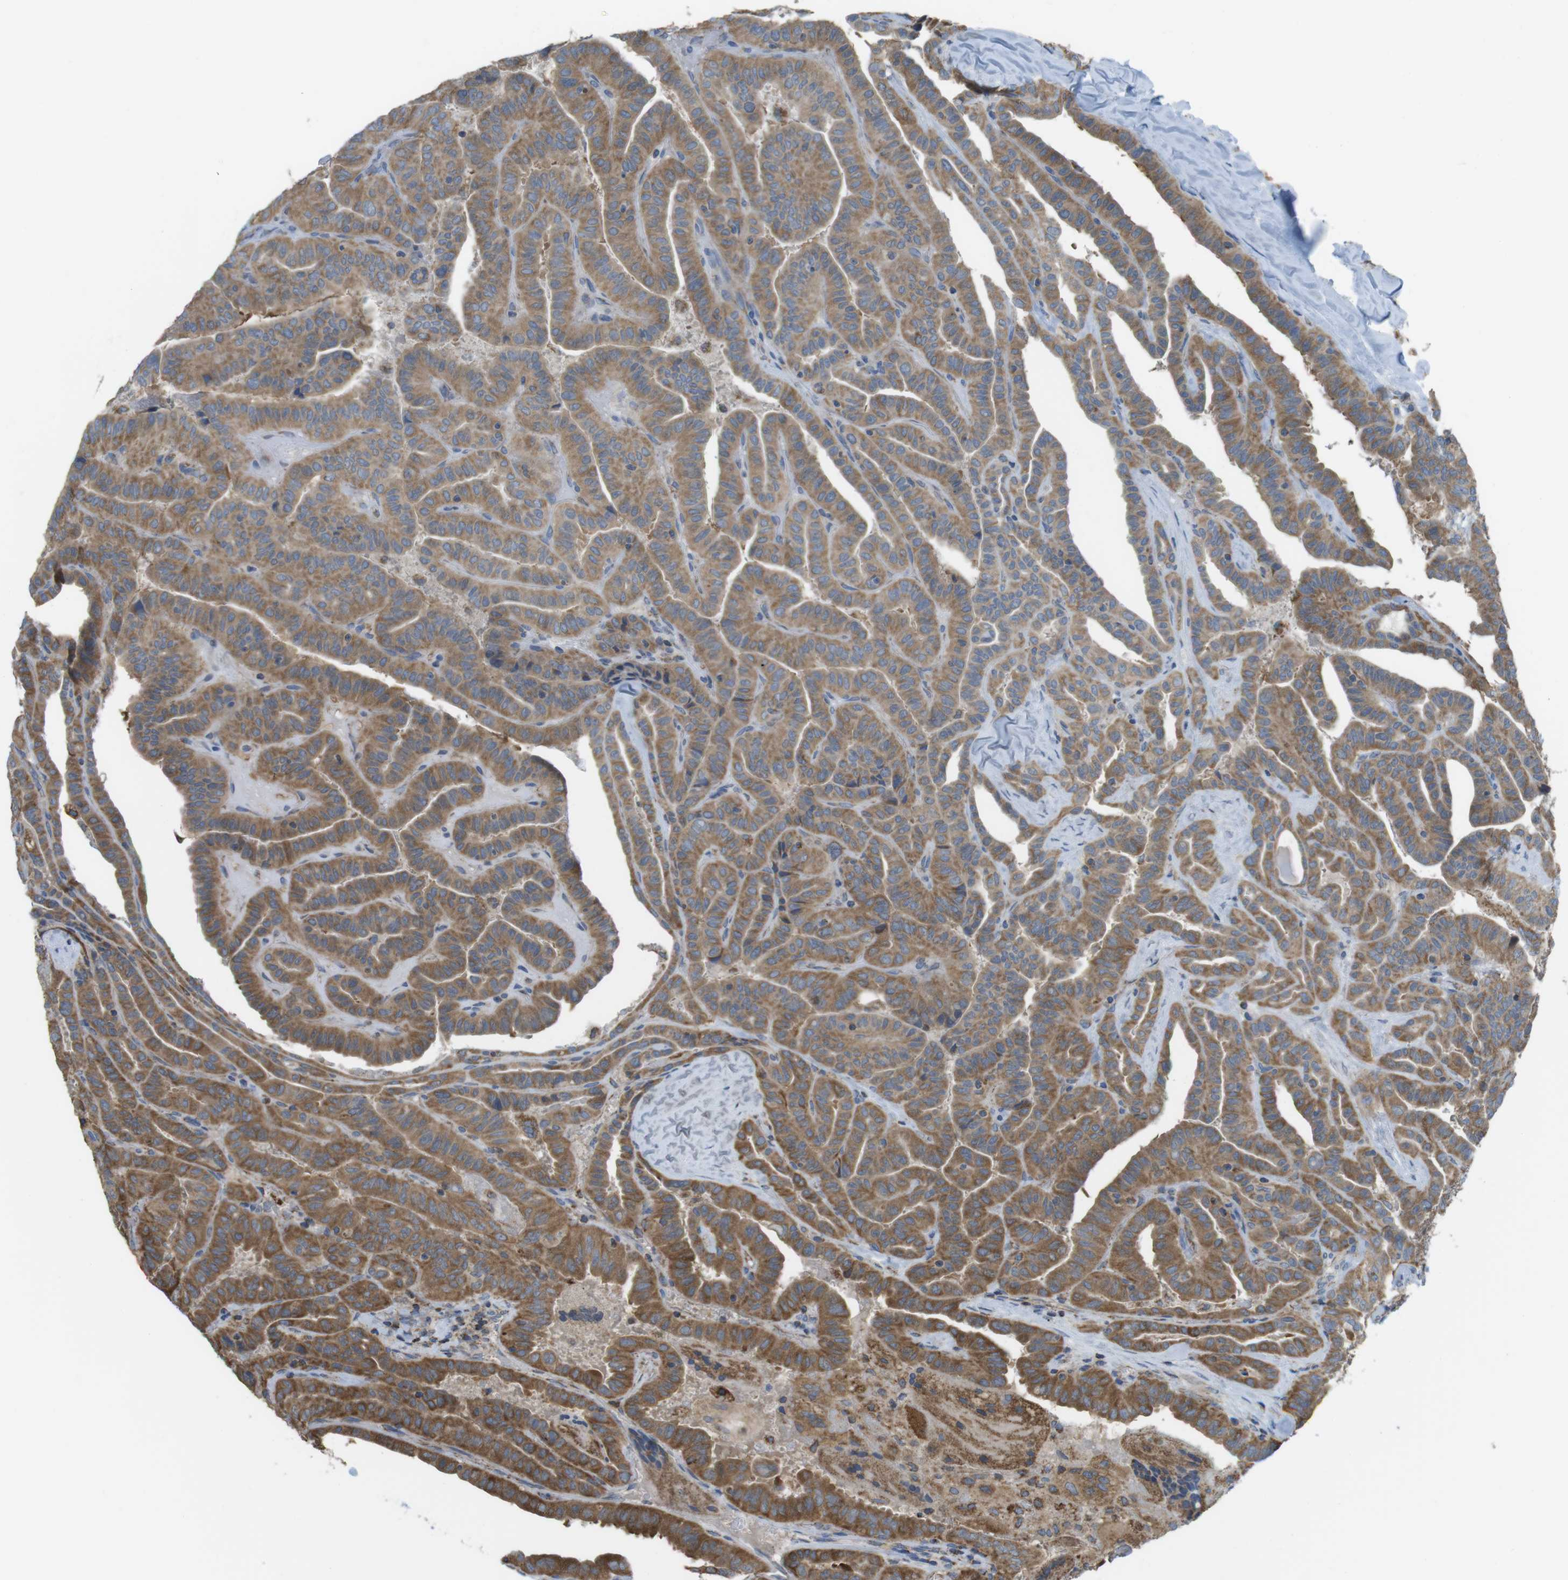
{"staining": {"intensity": "moderate", "quantity": ">75%", "location": "cytoplasmic/membranous"}, "tissue": "thyroid cancer", "cell_type": "Tumor cells", "image_type": "cancer", "snomed": [{"axis": "morphology", "description": "Papillary adenocarcinoma, NOS"}, {"axis": "topography", "description": "Thyroid gland"}], "caption": "A photomicrograph of thyroid papillary adenocarcinoma stained for a protein shows moderate cytoplasmic/membranous brown staining in tumor cells.", "gene": "GRIK2", "patient": {"sex": "male", "age": 77}}